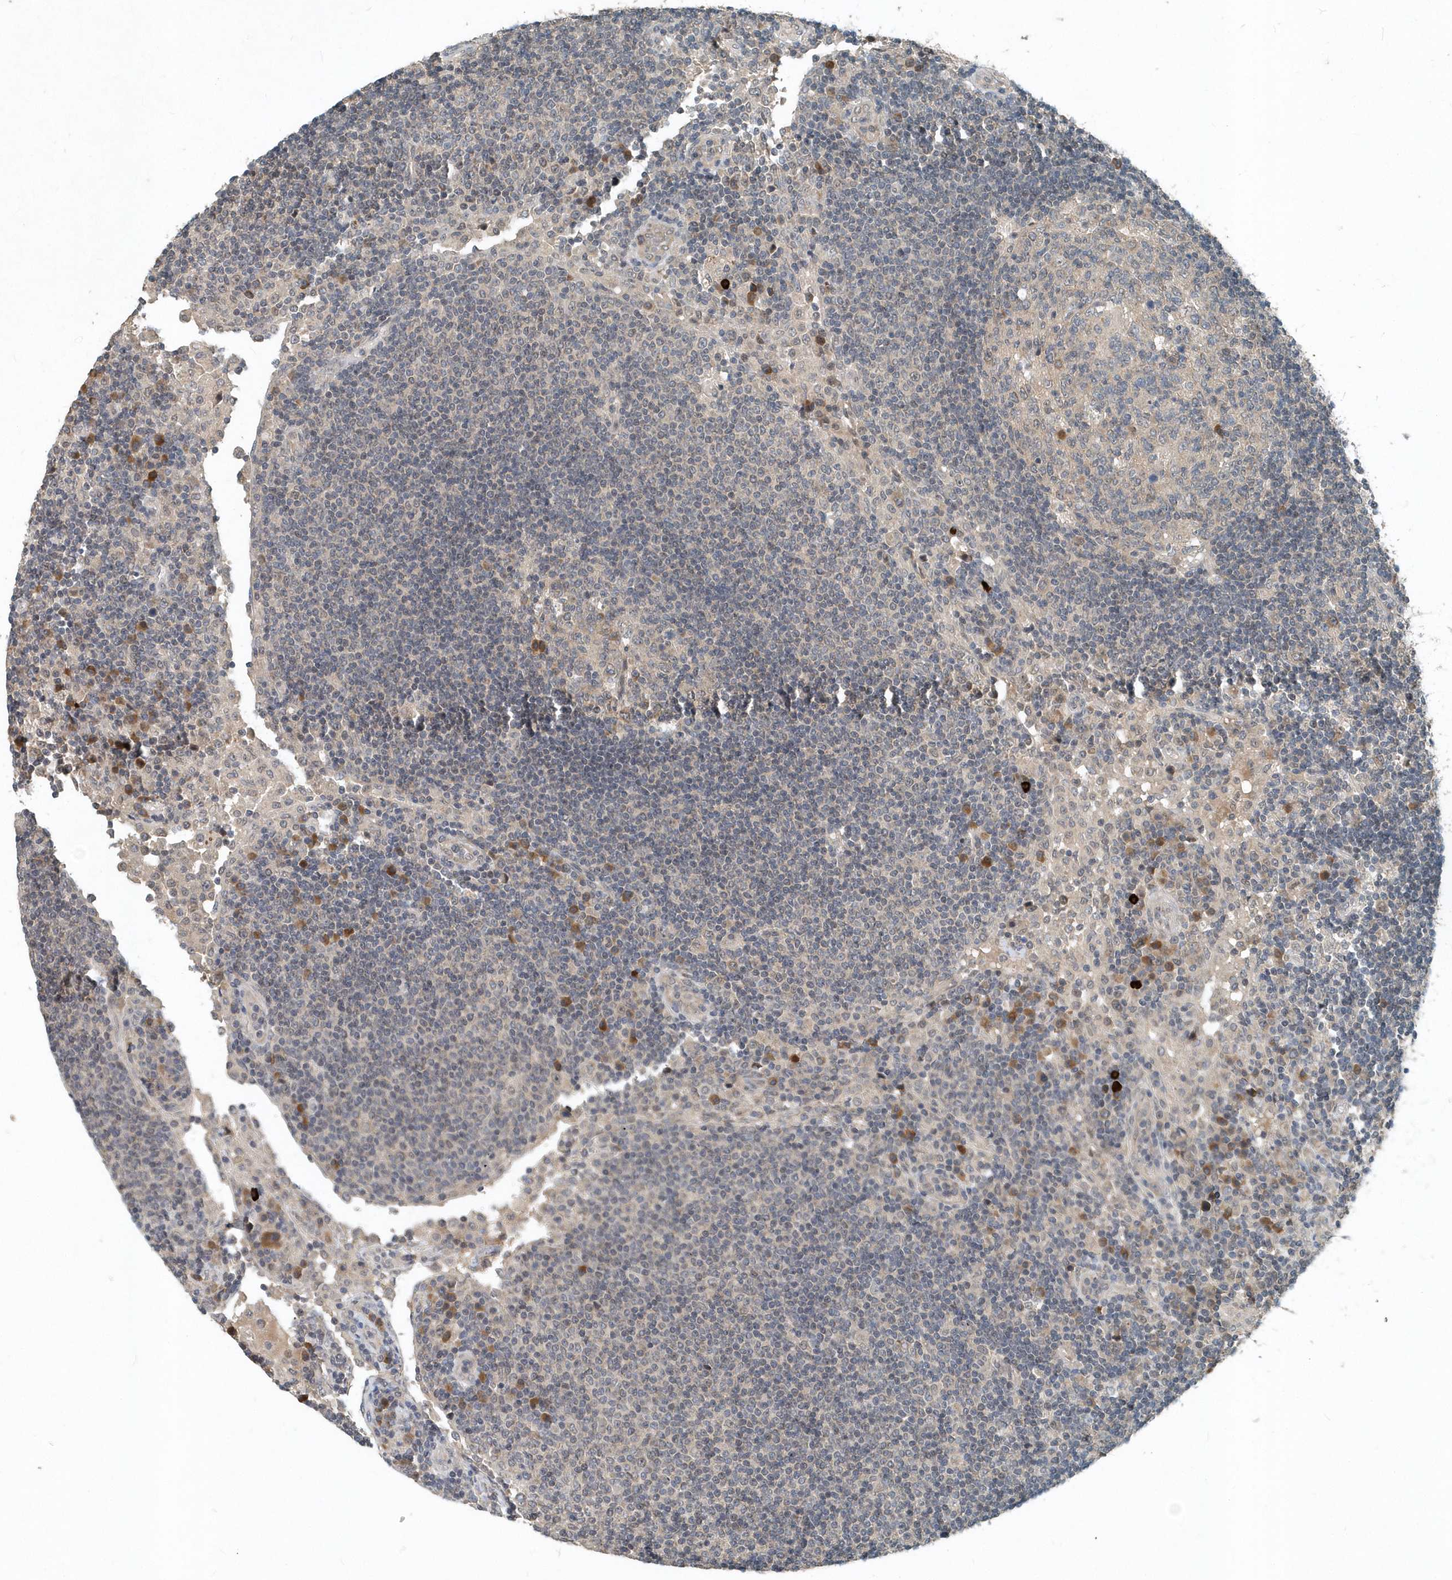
{"staining": {"intensity": "negative", "quantity": "none", "location": "none"}, "tissue": "lymph node", "cell_type": "Germinal center cells", "image_type": "normal", "snomed": [{"axis": "morphology", "description": "Normal tissue, NOS"}, {"axis": "topography", "description": "Lymph node"}], "caption": "Immunohistochemical staining of benign human lymph node displays no significant staining in germinal center cells.", "gene": "SCFD2", "patient": {"sex": "female", "age": 53}}